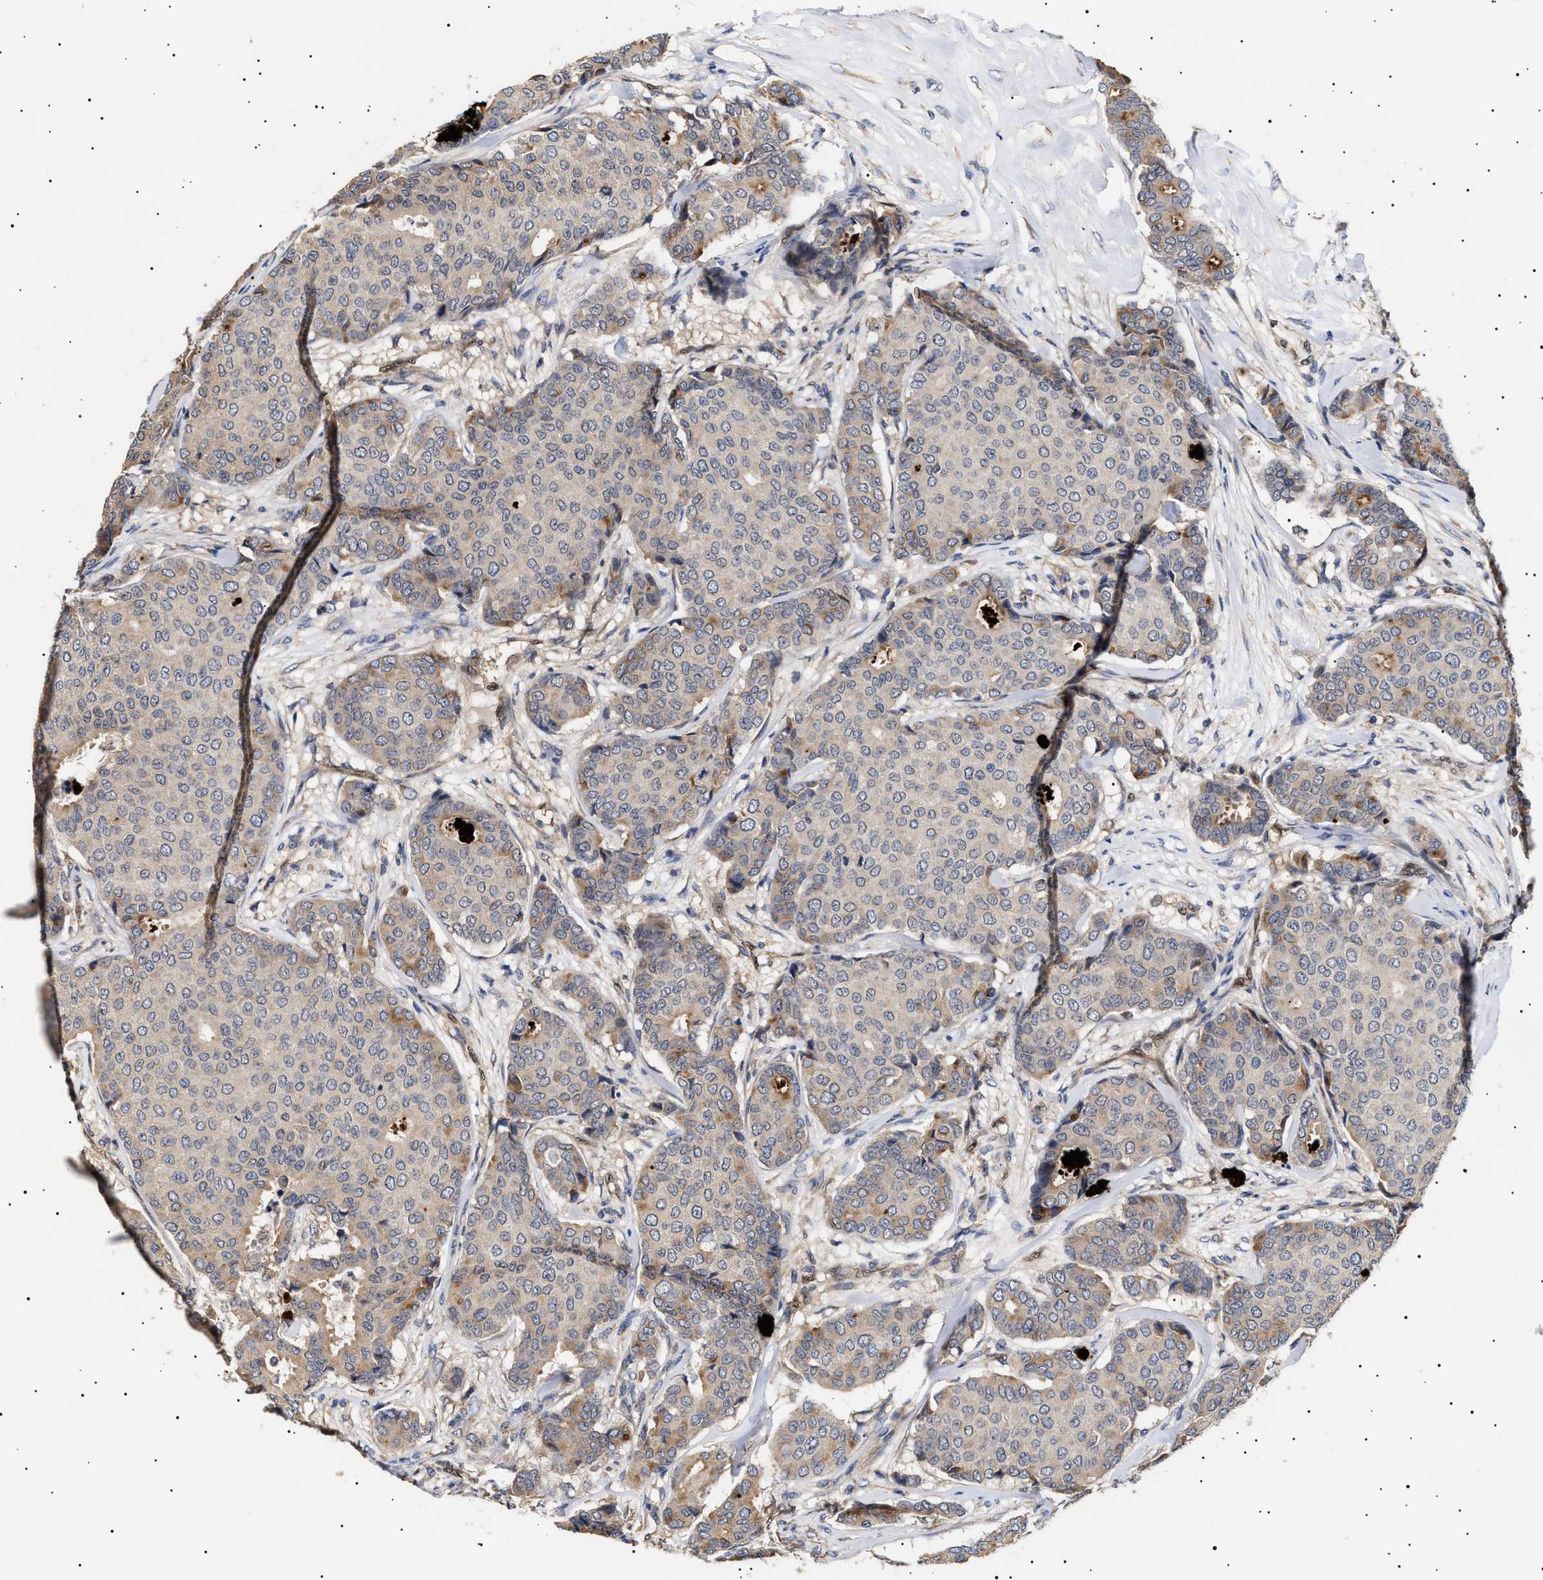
{"staining": {"intensity": "moderate", "quantity": "<25%", "location": "cytoplasmic/membranous"}, "tissue": "breast cancer", "cell_type": "Tumor cells", "image_type": "cancer", "snomed": [{"axis": "morphology", "description": "Duct carcinoma"}, {"axis": "topography", "description": "Breast"}], "caption": "Tumor cells demonstrate low levels of moderate cytoplasmic/membranous positivity in about <25% of cells in human breast infiltrating ductal carcinoma. The protein is shown in brown color, while the nuclei are stained blue.", "gene": "KRBA1", "patient": {"sex": "female", "age": 75}}